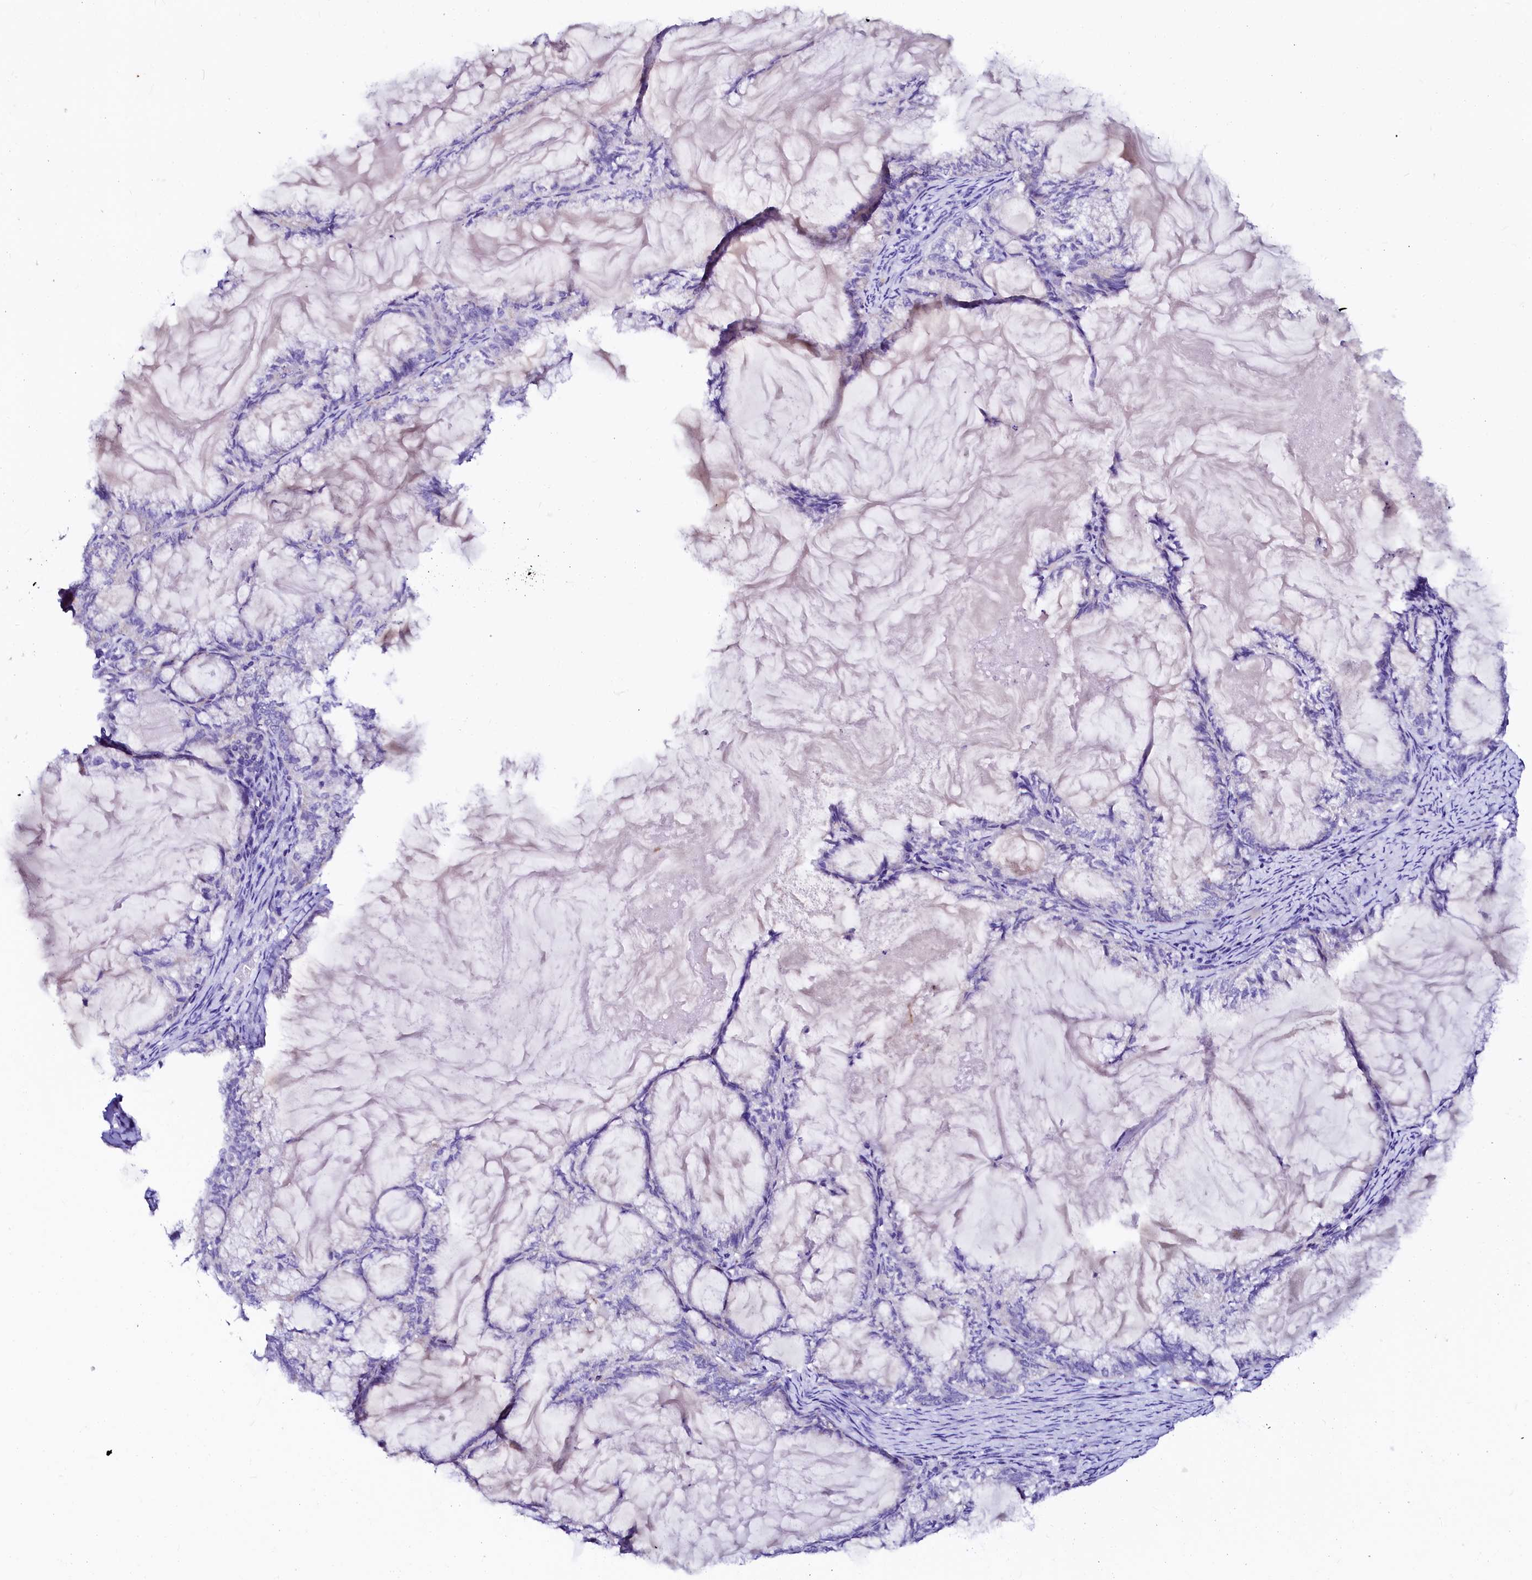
{"staining": {"intensity": "negative", "quantity": "none", "location": "none"}, "tissue": "endometrial cancer", "cell_type": "Tumor cells", "image_type": "cancer", "snomed": [{"axis": "morphology", "description": "Adenocarcinoma, NOS"}, {"axis": "topography", "description": "Endometrium"}], "caption": "Tumor cells are negative for brown protein staining in adenocarcinoma (endometrial).", "gene": "NALF1", "patient": {"sex": "female", "age": 86}}